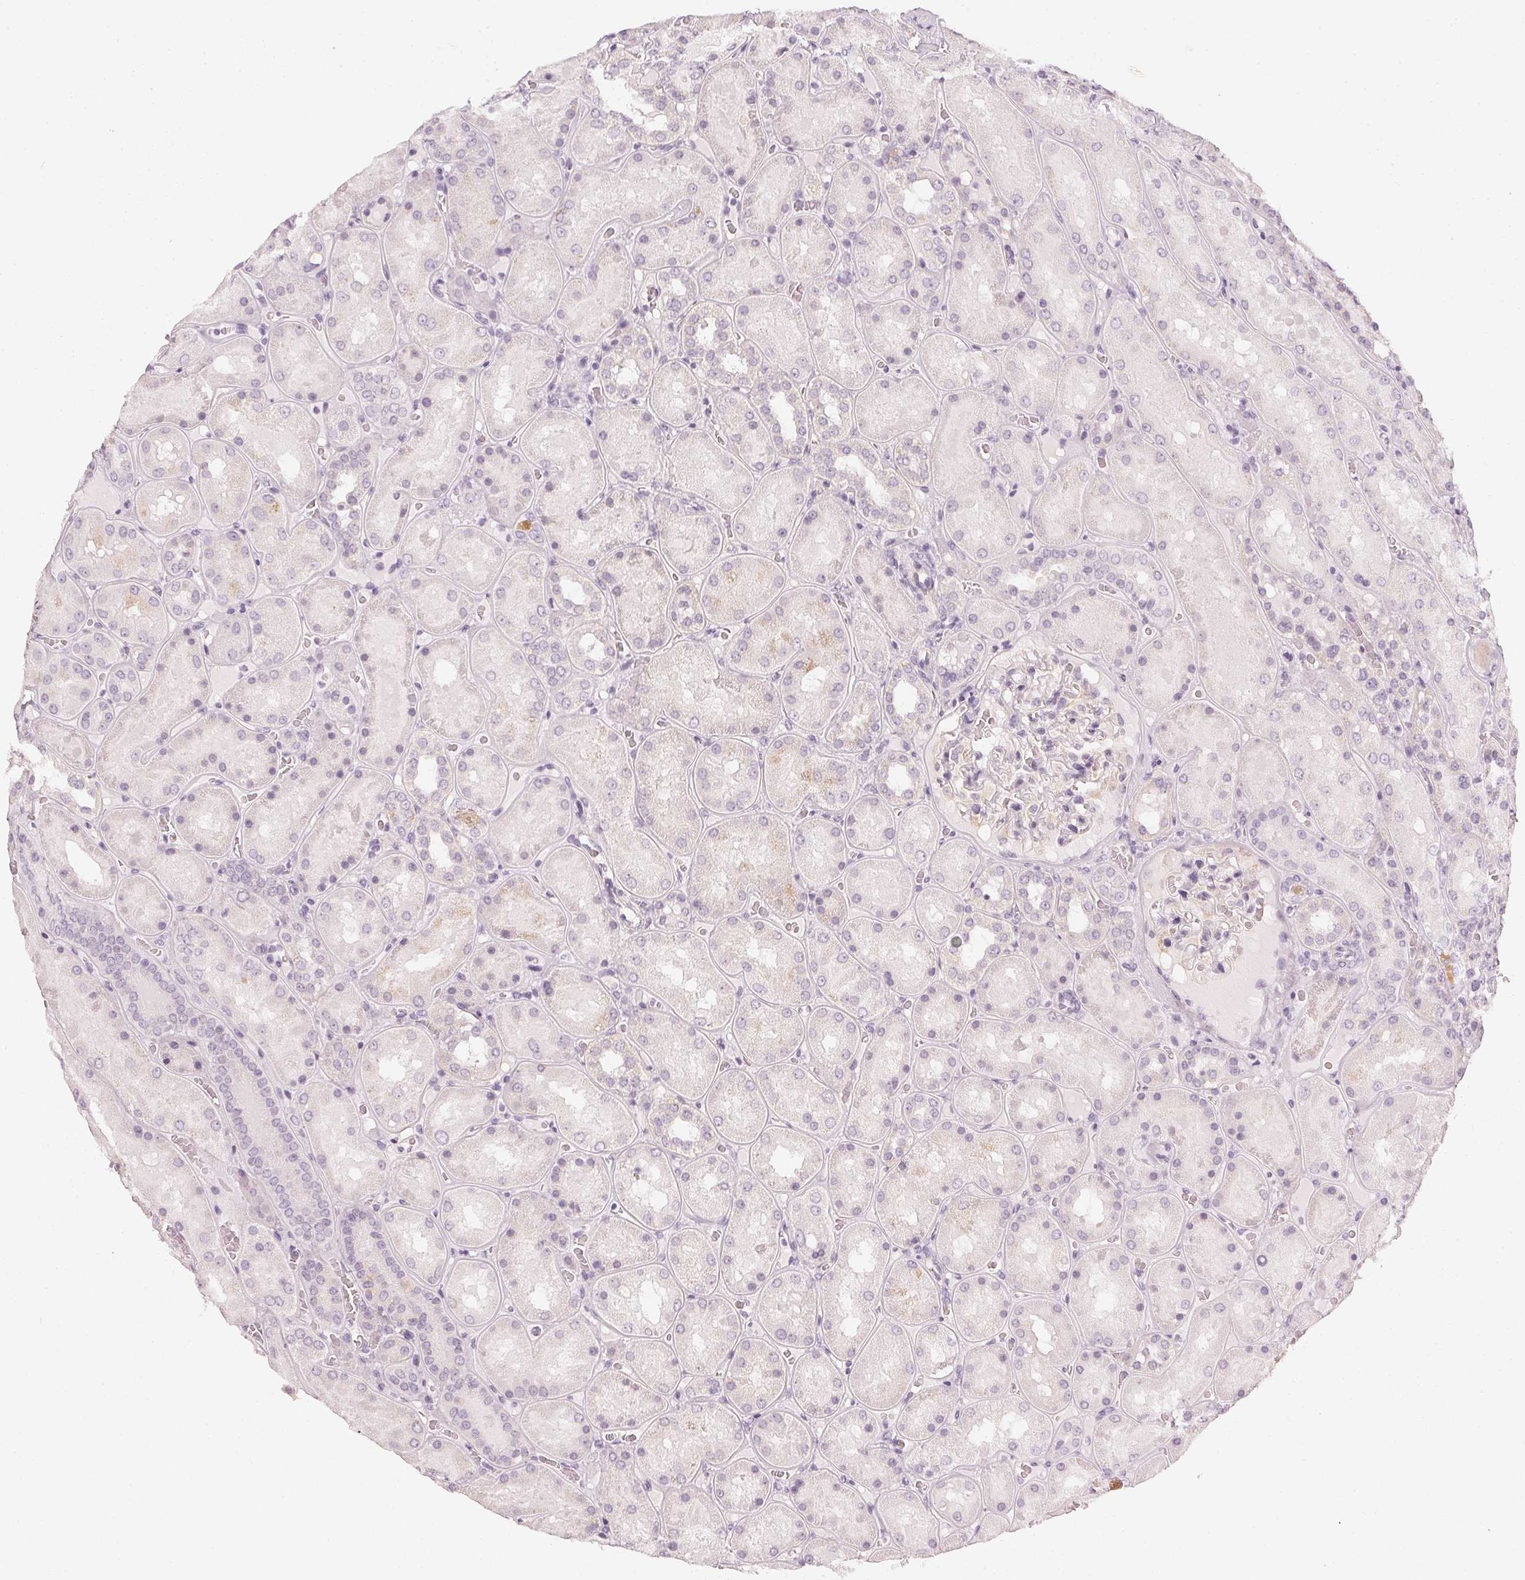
{"staining": {"intensity": "weak", "quantity": "<25%", "location": "cytoplasmic/membranous"}, "tissue": "kidney", "cell_type": "Cells in glomeruli", "image_type": "normal", "snomed": [{"axis": "morphology", "description": "Normal tissue, NOS"}, {"axis": "topography", "description": "Kidney"}], "caption": "High power microscopy micrograph of an immunohistochemistry (IHC) histopathology image of normal kidney, revealing no significant staining in cells in glomeruli.", "gene": "APLP1", "patient": {"sex": "male", "age": 73}}